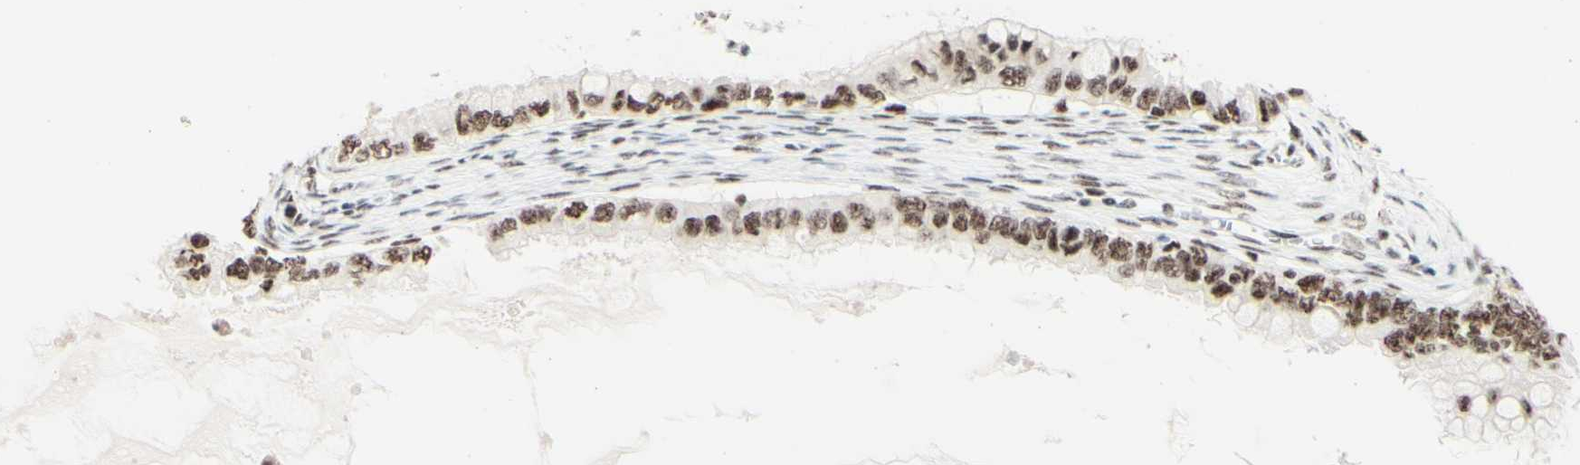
{"staining": {"intensity": "weak", "quantity": ">75%", "location": "nuclear"}, "tissue": "ovarian cancer", "cell_type": "Tumor cells", "image_type": "cancer", "snomed": [{"axis": "morphology", "description": "Cystadenocarcinoma, mucinous, NOS"}, {"axis": "topography", "description": "Ovary"}], "caption": "A brown stain highlights weak nuclear expression of a protein in ovarian cancer (mucinous cystadenocarcinoma) tumor cells. (brown staining indicates protein expression, while blue staining denotes nuclei).", "gene": "WTAP", "patient": {"sex": "female", "age": 80}}